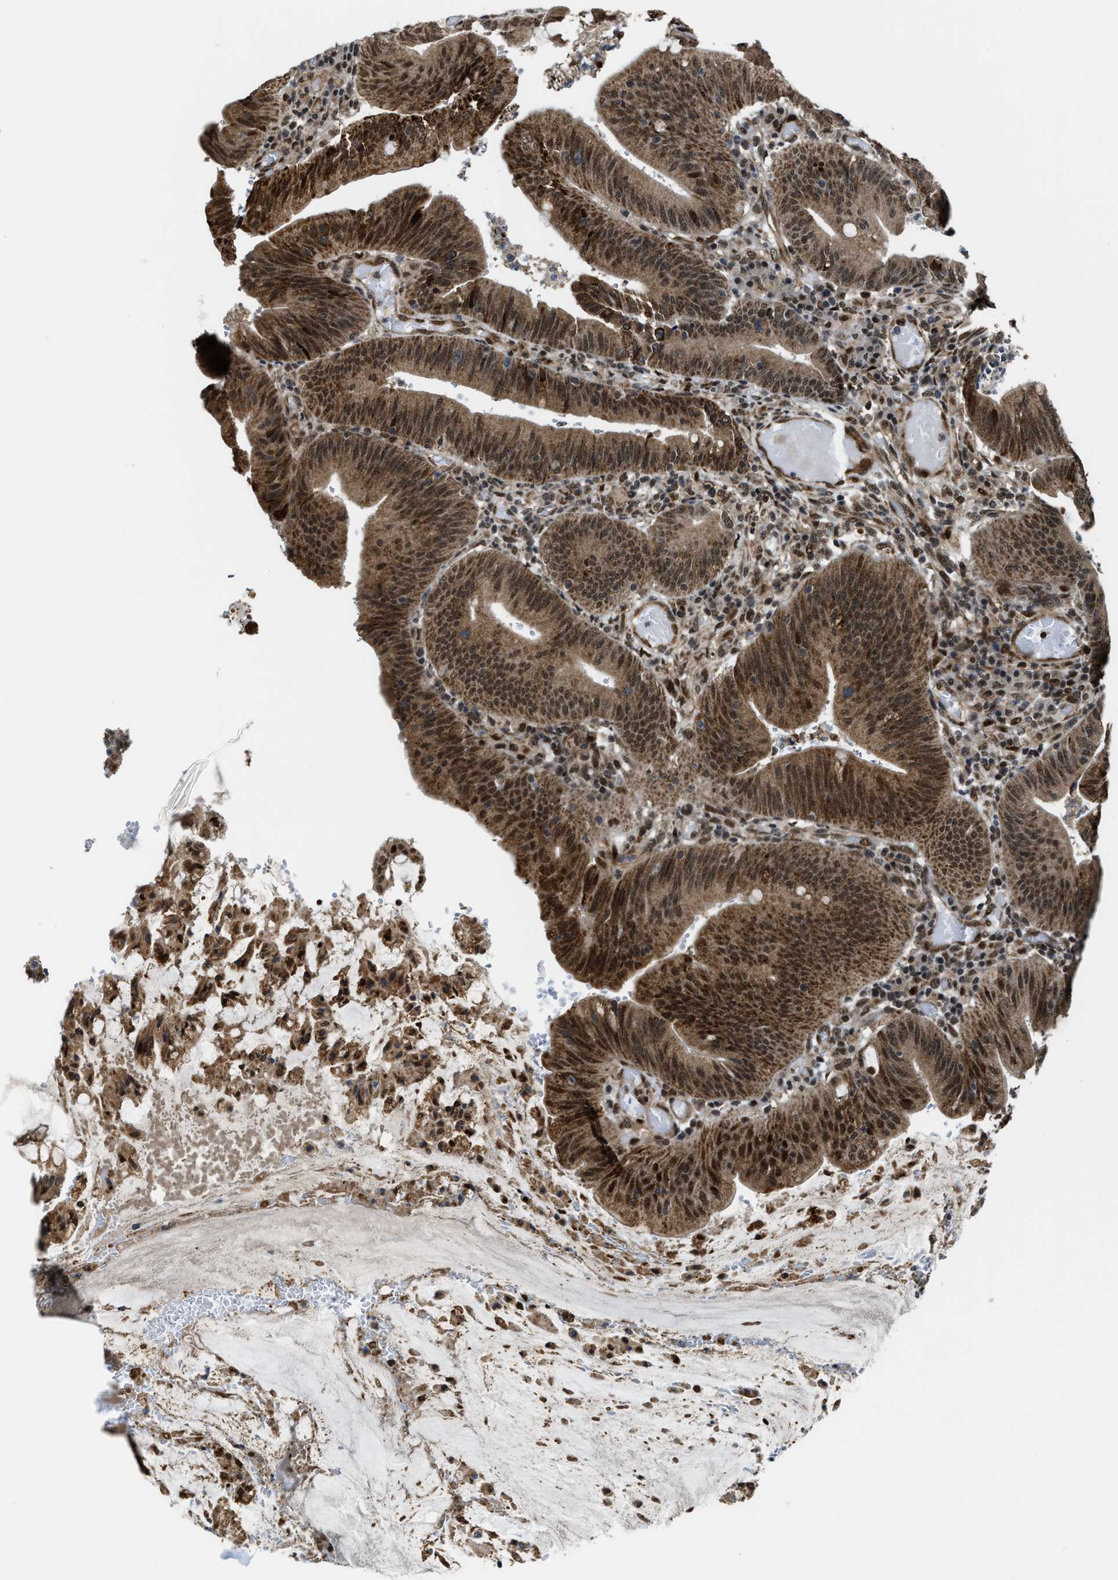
{"staining": {"intensity": "moderate", "quantity": ">75%", "location": "cytoplasmic/membranous,nuclear"}, "tissue": "colorectal cancer", "cell_type": "Tumor cells", "image_type": "cancer", "snomed": [{"axis": "morphology", "description": "Normal tissue, NOS"}, {"axis": "morphology", "description": "Adenocarcinoma, NOS"}, {"axis": "topography", "description": "Rectum"}], "caption": "Adenocarcinoma (colorectal) stained with immunohistochemistry shows moderate cytoplasmic/membranous and nuclear positivity in about >75% of tumor cells.", "gene": "ZNF250", "patient": {"sex": "female", "age": 66}}